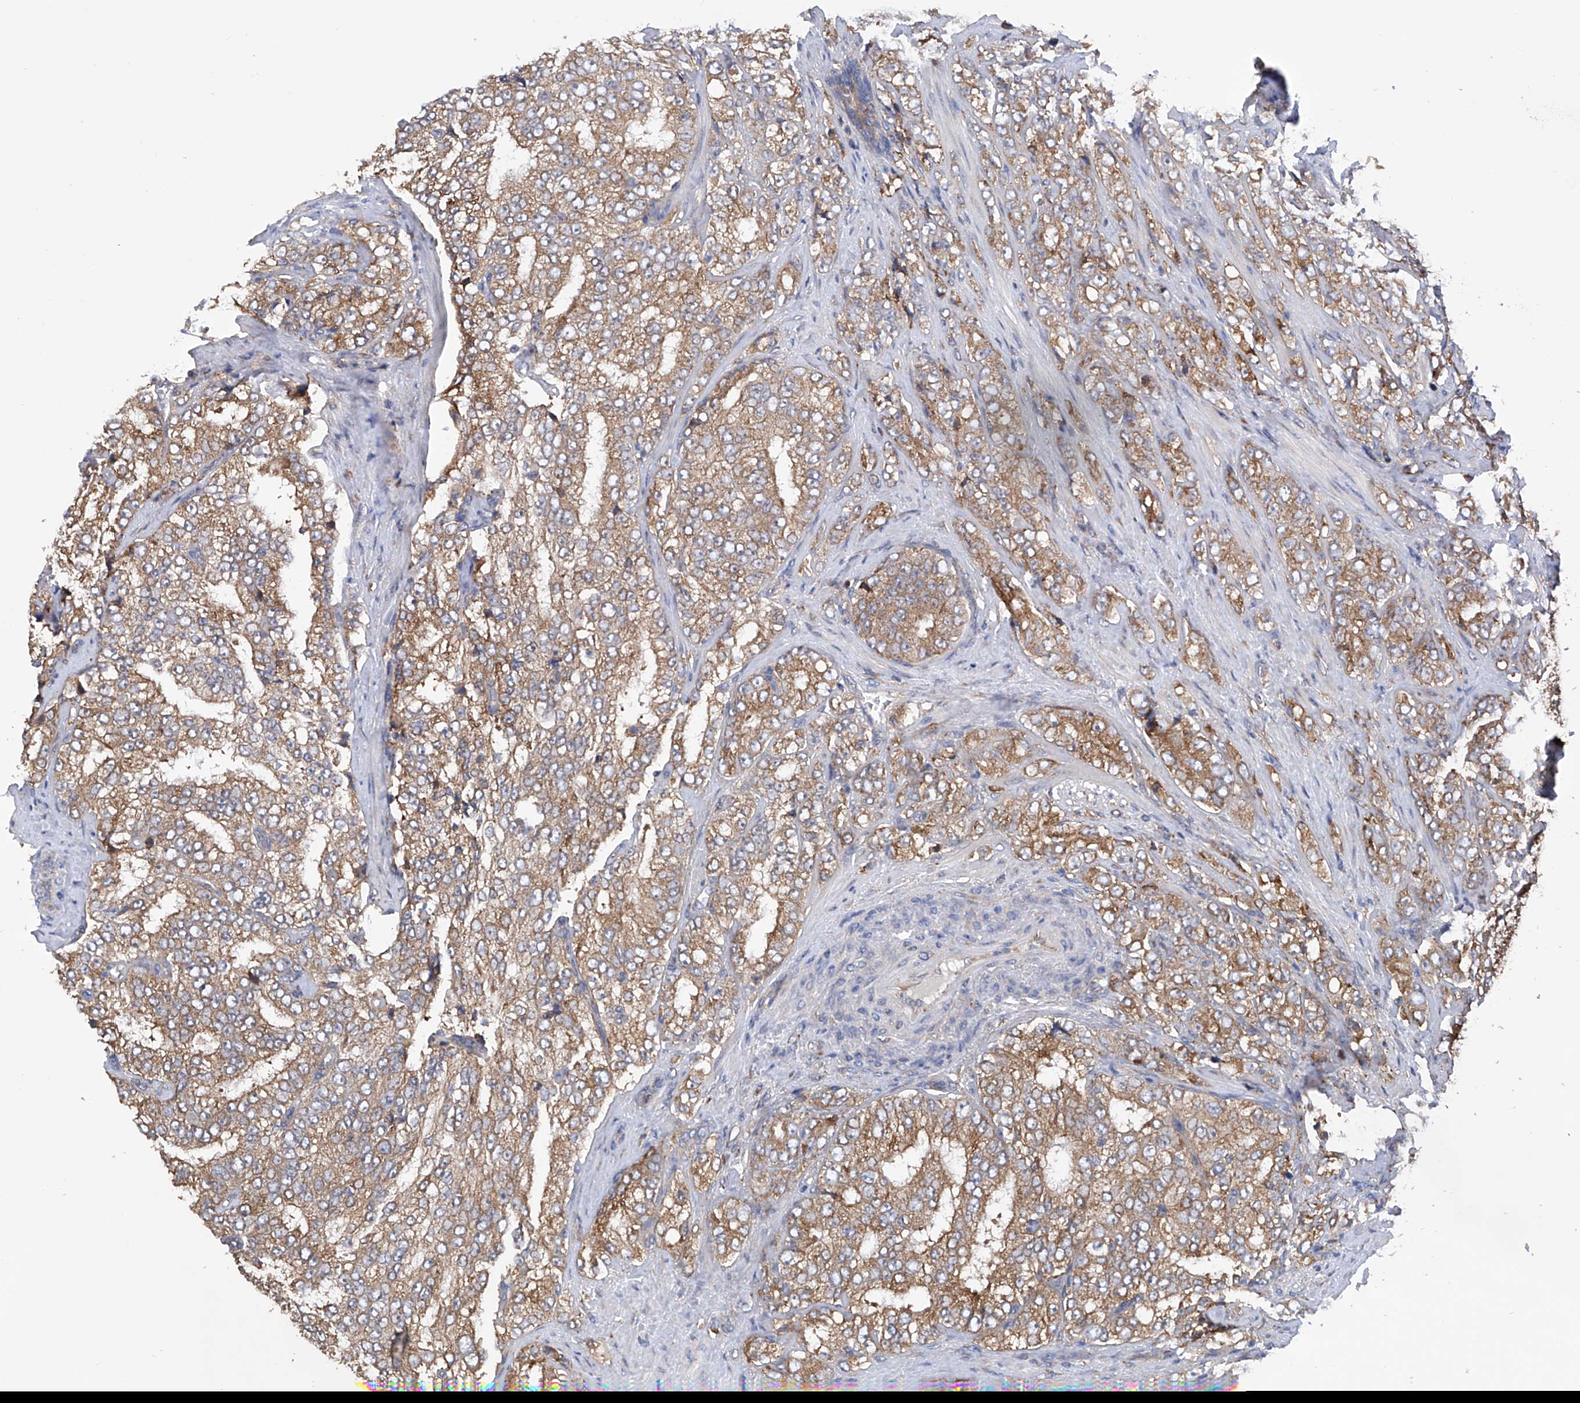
{"staining": {"intensity": "moderate", "quantity": ">75%", "location": "cytoplasmic/membranous"}, "tissue": "prostate cancer", "cell_type": "Tumor cells", "image_type": "cancer", "snomed": [{"axis": "morphology", "description": "Adenocarcinoma, High grade"}, {"axis": "topography", "description": "Prostate"}], "caption": "This is an image of immunohistochemistry staining of adenocarcinoma (high-grade) (prostate), which shows moderate positivity in the cytoplasmic/membranous of tumor cells.", "gene": "DNAH8", "patient": {"sex": "male", "age": 58}}